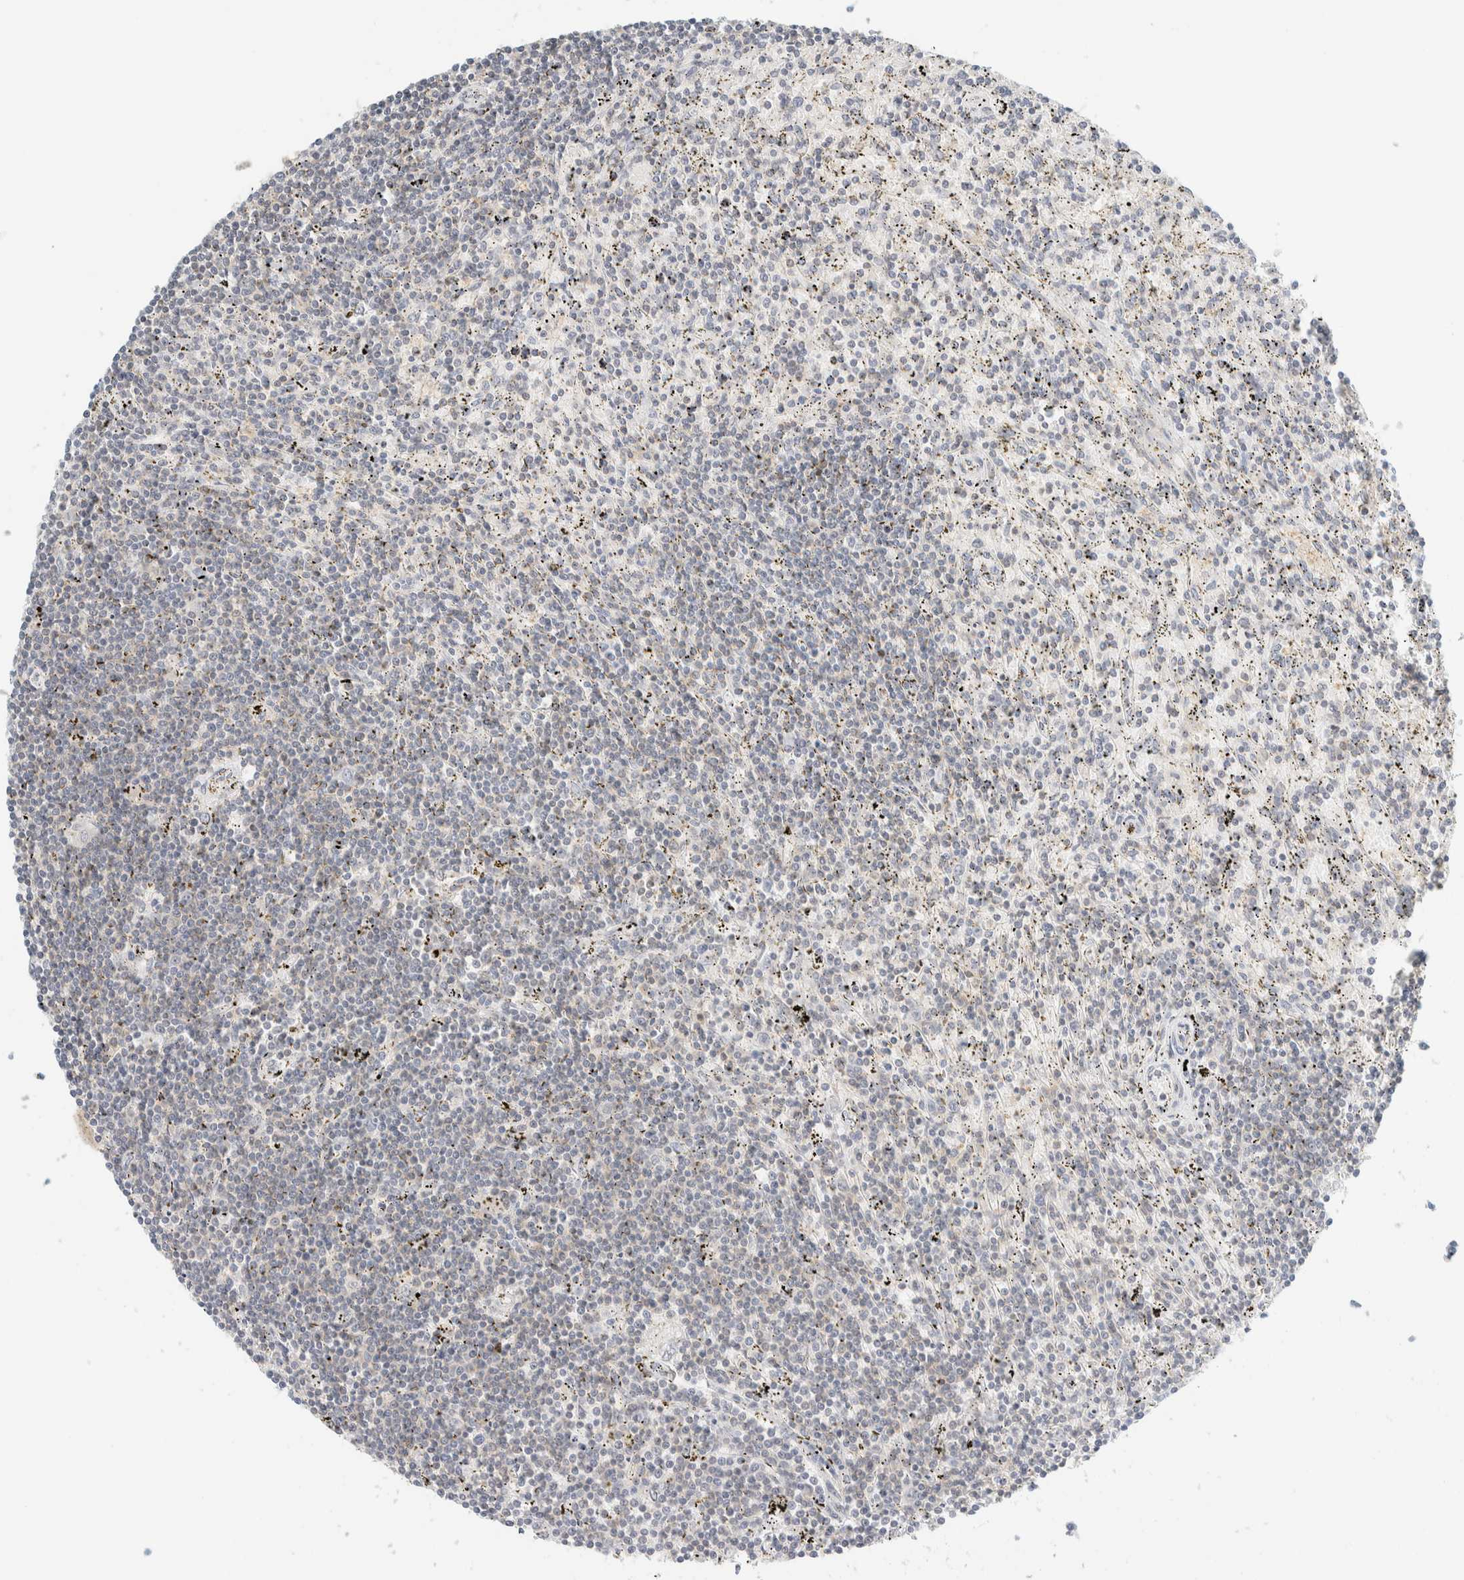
{"staining": {"intensity": "negative", "quantity": "none", "location": "none"}, "tissue": "lymphoma", "cell_type": "Tumor cells", "image_type": "cancer", "snomed": [{"axis": "morphology", "description": "Malignant lymphoma, non-Hodgkin's type, Low grade"}, {"axis": "topography", "description": "Spleen"}], "caption": "Tumor cells are negative for protein expression in human lymphoma.", "gene": "PCYT2", "patient": {"sex": "male", "age": 76}}